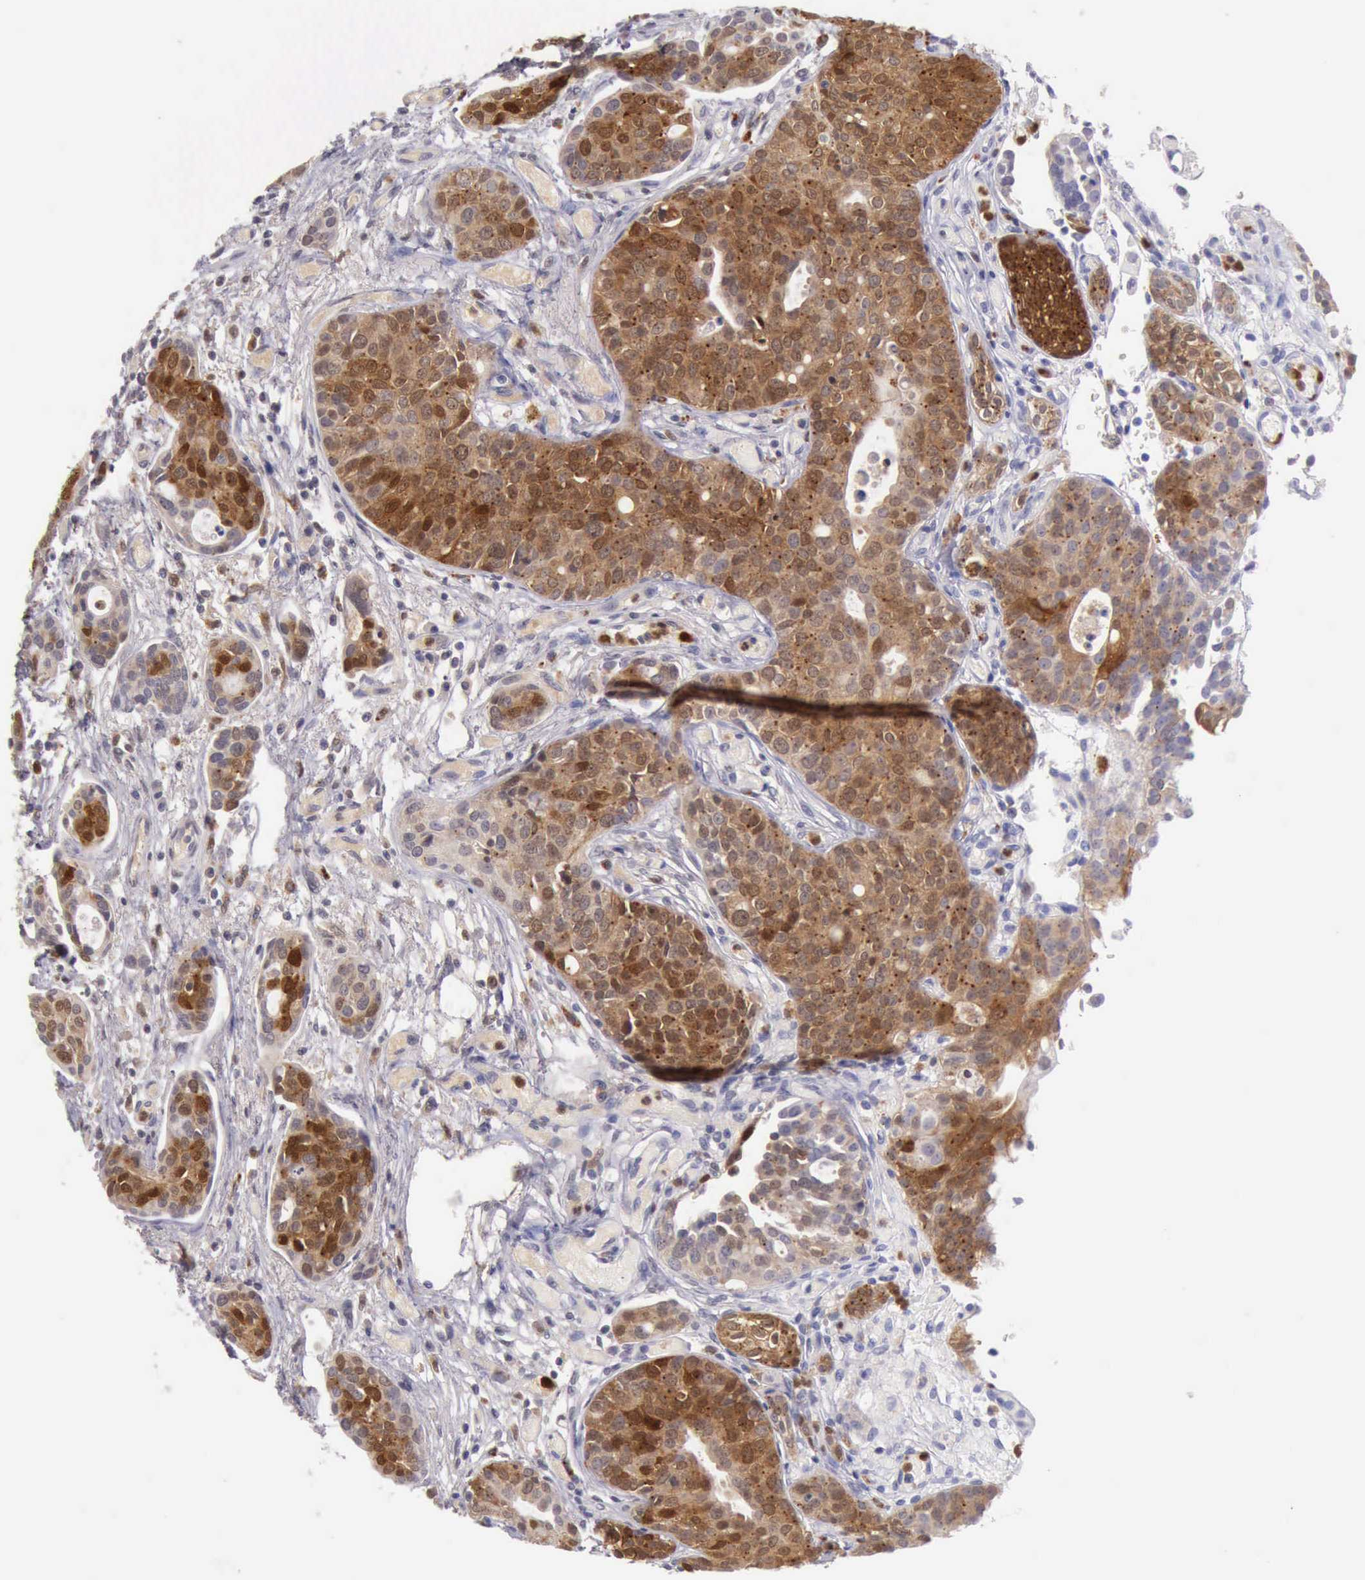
{"staining": {"intensity": "strong", "quantity": ">75%", "location": "cytoplasmic/membranous,nuclear"}, "tissue": "urothelial cancer", "cell_type": "Tumor cells", "image_type": "cancer", "snomed": [{"axis": "morphology", "description": "Urothelial carcinoma, High grade"}, {"axis": "topography", "description": "Urinary bladder"}], "caption": "Protein staining displays strong cytoplasmic/membranous and nuclear positivity in about >75% of tumor cells in urothelial cancer.", "gene": "CSTA", "patient": {"sex": "male", "age": 78}}